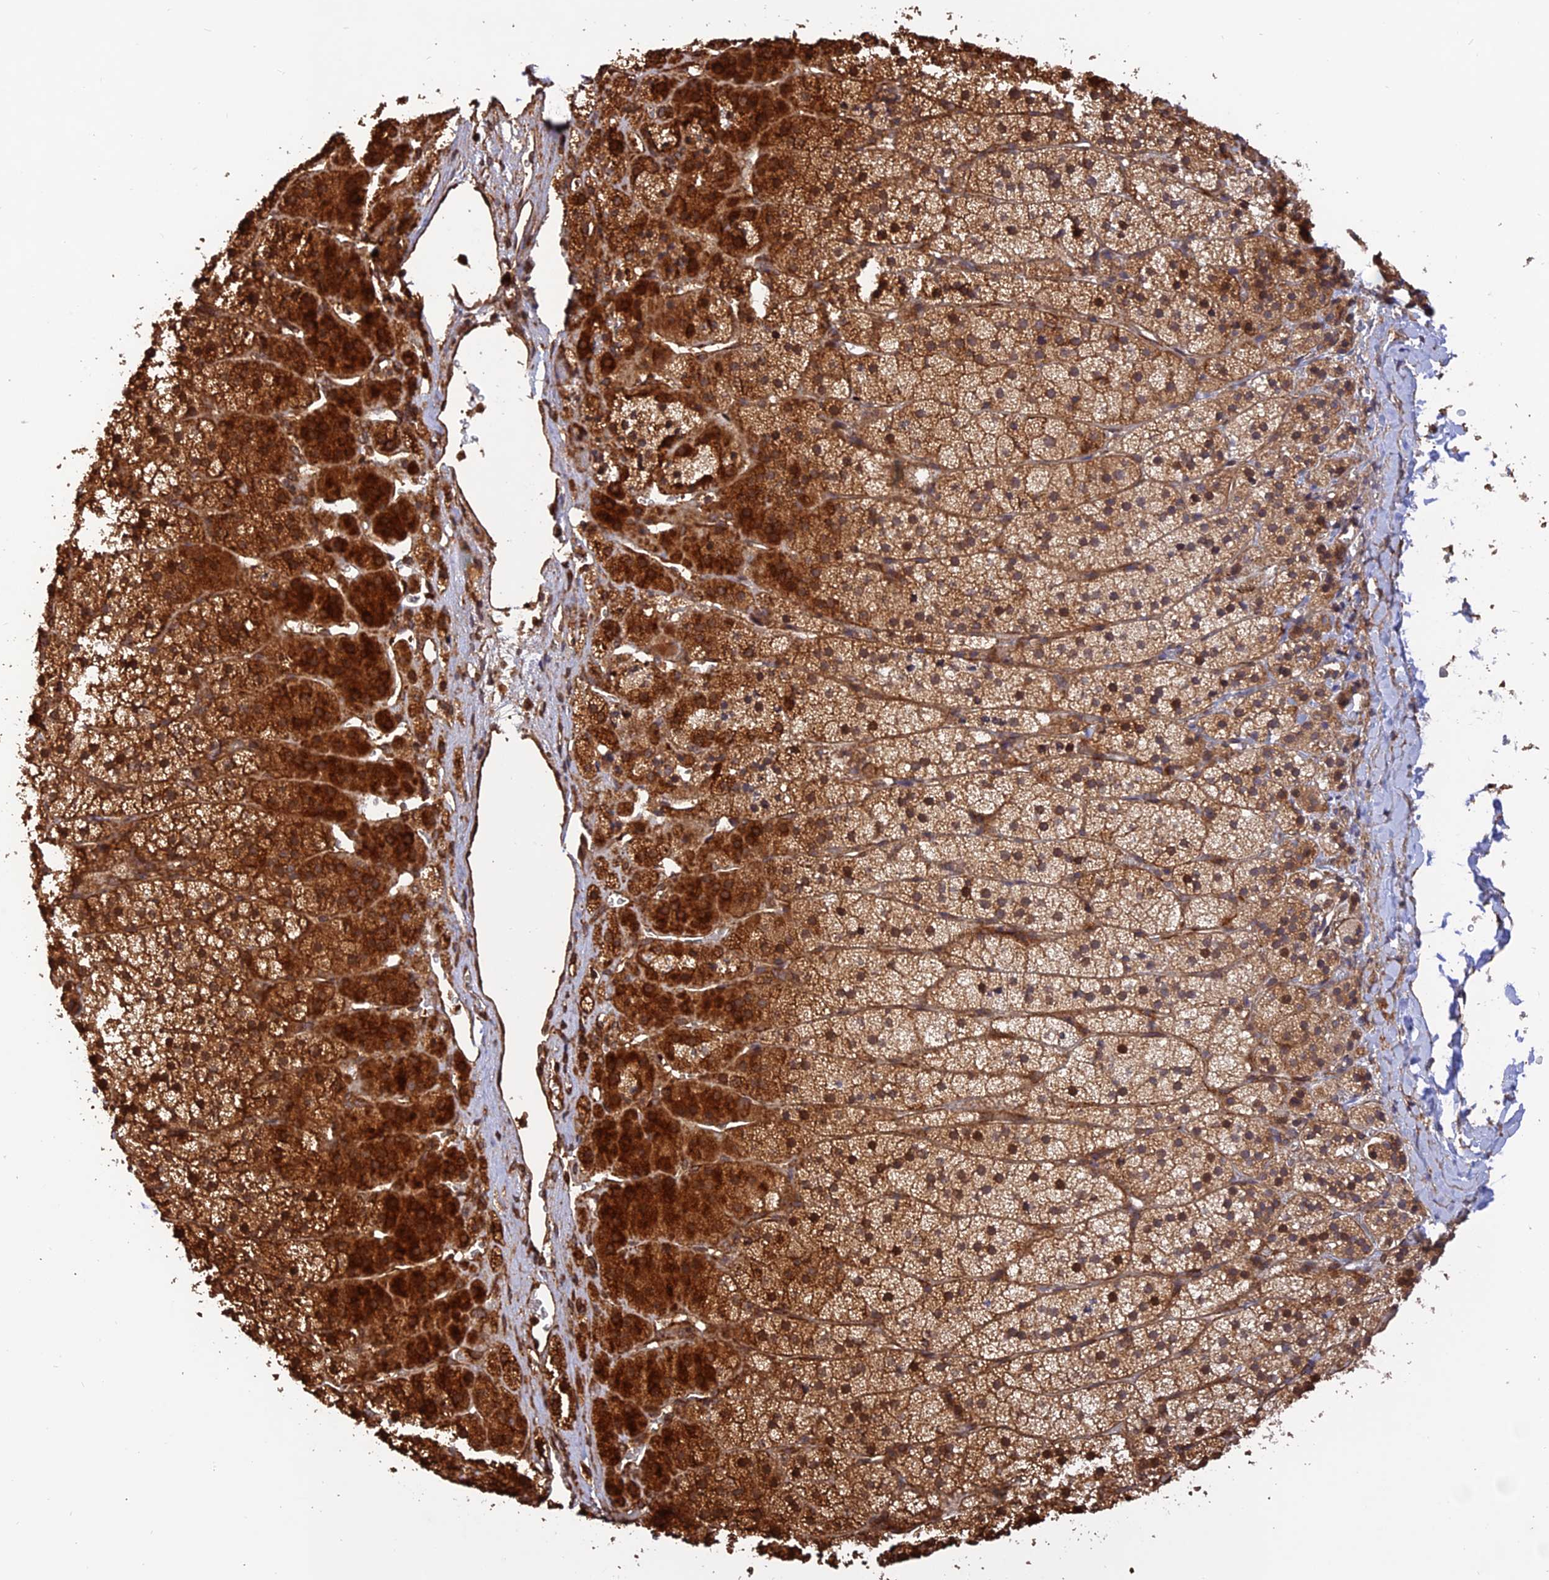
{"staining": {"intensity": "strong", "quantity": ">75%", "location": "cytoplasmic/membranous"}, "tissue": "adrenal gland", "cell_type": "Glandular cells", "image_type": "normal", "snomed": [{"axis": "morphology", "description": "Normal tissue, NOS"}, {"axis": "topography", "description": "Adrenal gland"}], "caption": "An image showing strong cytoplasmic/membranous positivity in about >75% of glandular cells in normal adrenal gland, as visualized by brown immunohistochemical staining.", "gene": "CREBL2", "patient": {"sex": "female", "age": 44}}